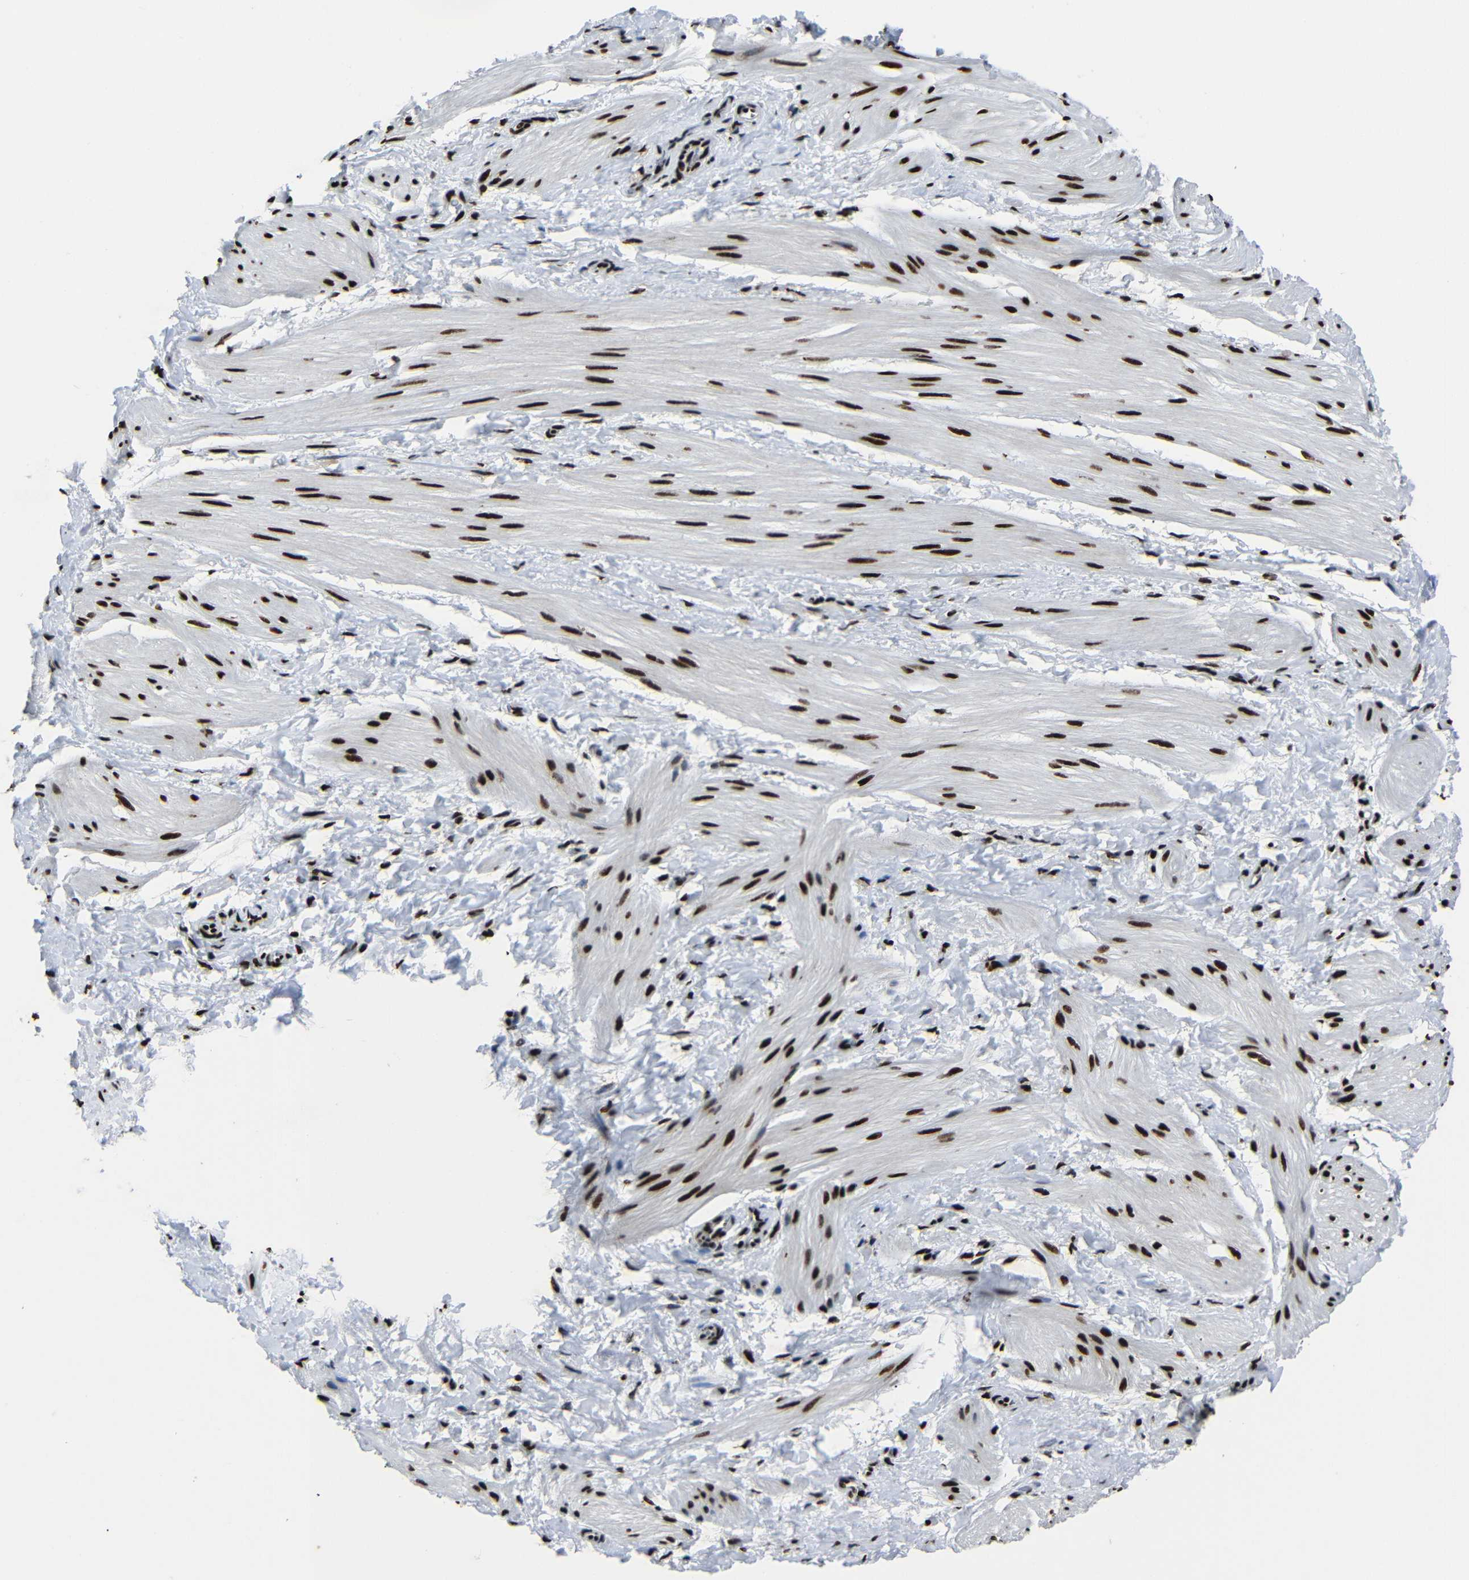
{"staining": {"intensity": "strong", "quantity": ">75%", "location": "nuclear"}, "tissue": "smooth muscle", "cell_type": "Smooth muscle cells", "image_type": "normal", "snomed": [{"axis": "morphology", "description": "Normal tissue, NOS"}, {"axis": "topography", "description": "Smooth muscle"}], "caption": "Normal smooth muscle was stained to show a protein in brown. There is high levels of strong nuclear staining in approximately >75% of smooth muscle cells.", "gene": "SRSF1", "patient": {"sex": "male", "age": 16}}